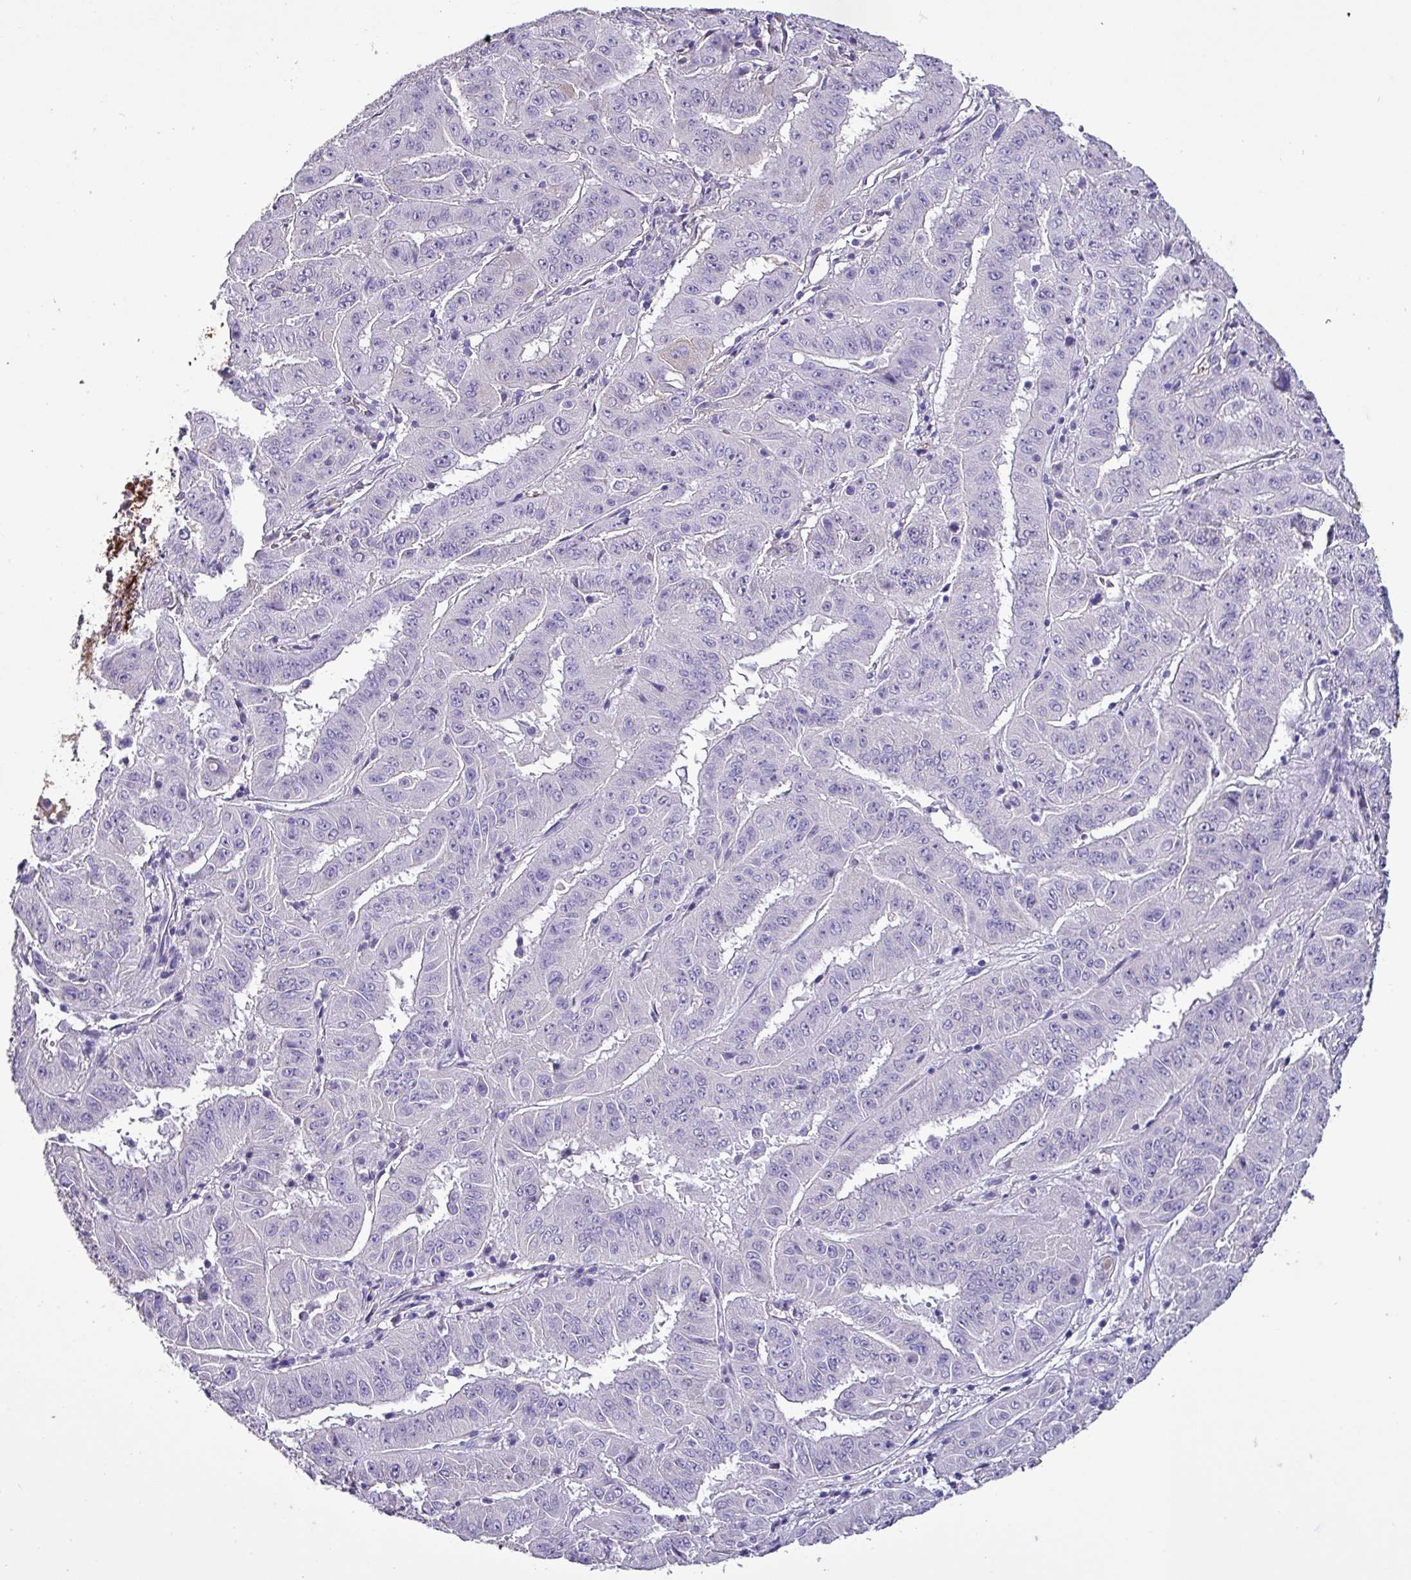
{"staining": {"intensity": "negative", "quantity": "none", "location": "none"}, "tissue": "pancreatic cancer", "cell_type": "Tumor cells", "image_type": "cancer", "snomed": [{"axis": "morphology", "description": "Adenocarcinoma, NOS"}, {"axis": "topography", "description": "Pancreas"}], "caption": "This is a histopathology image of immunohistochemistry (IHC) staining of pancreatic cancer, which shows no expression in tumor cells. (DAB (3,3'-diaminobenzidine) immunohistochemistry with hematoxylin counter stain).", "gene": "HP", "patient": {"sex": "male", "age": 63}}